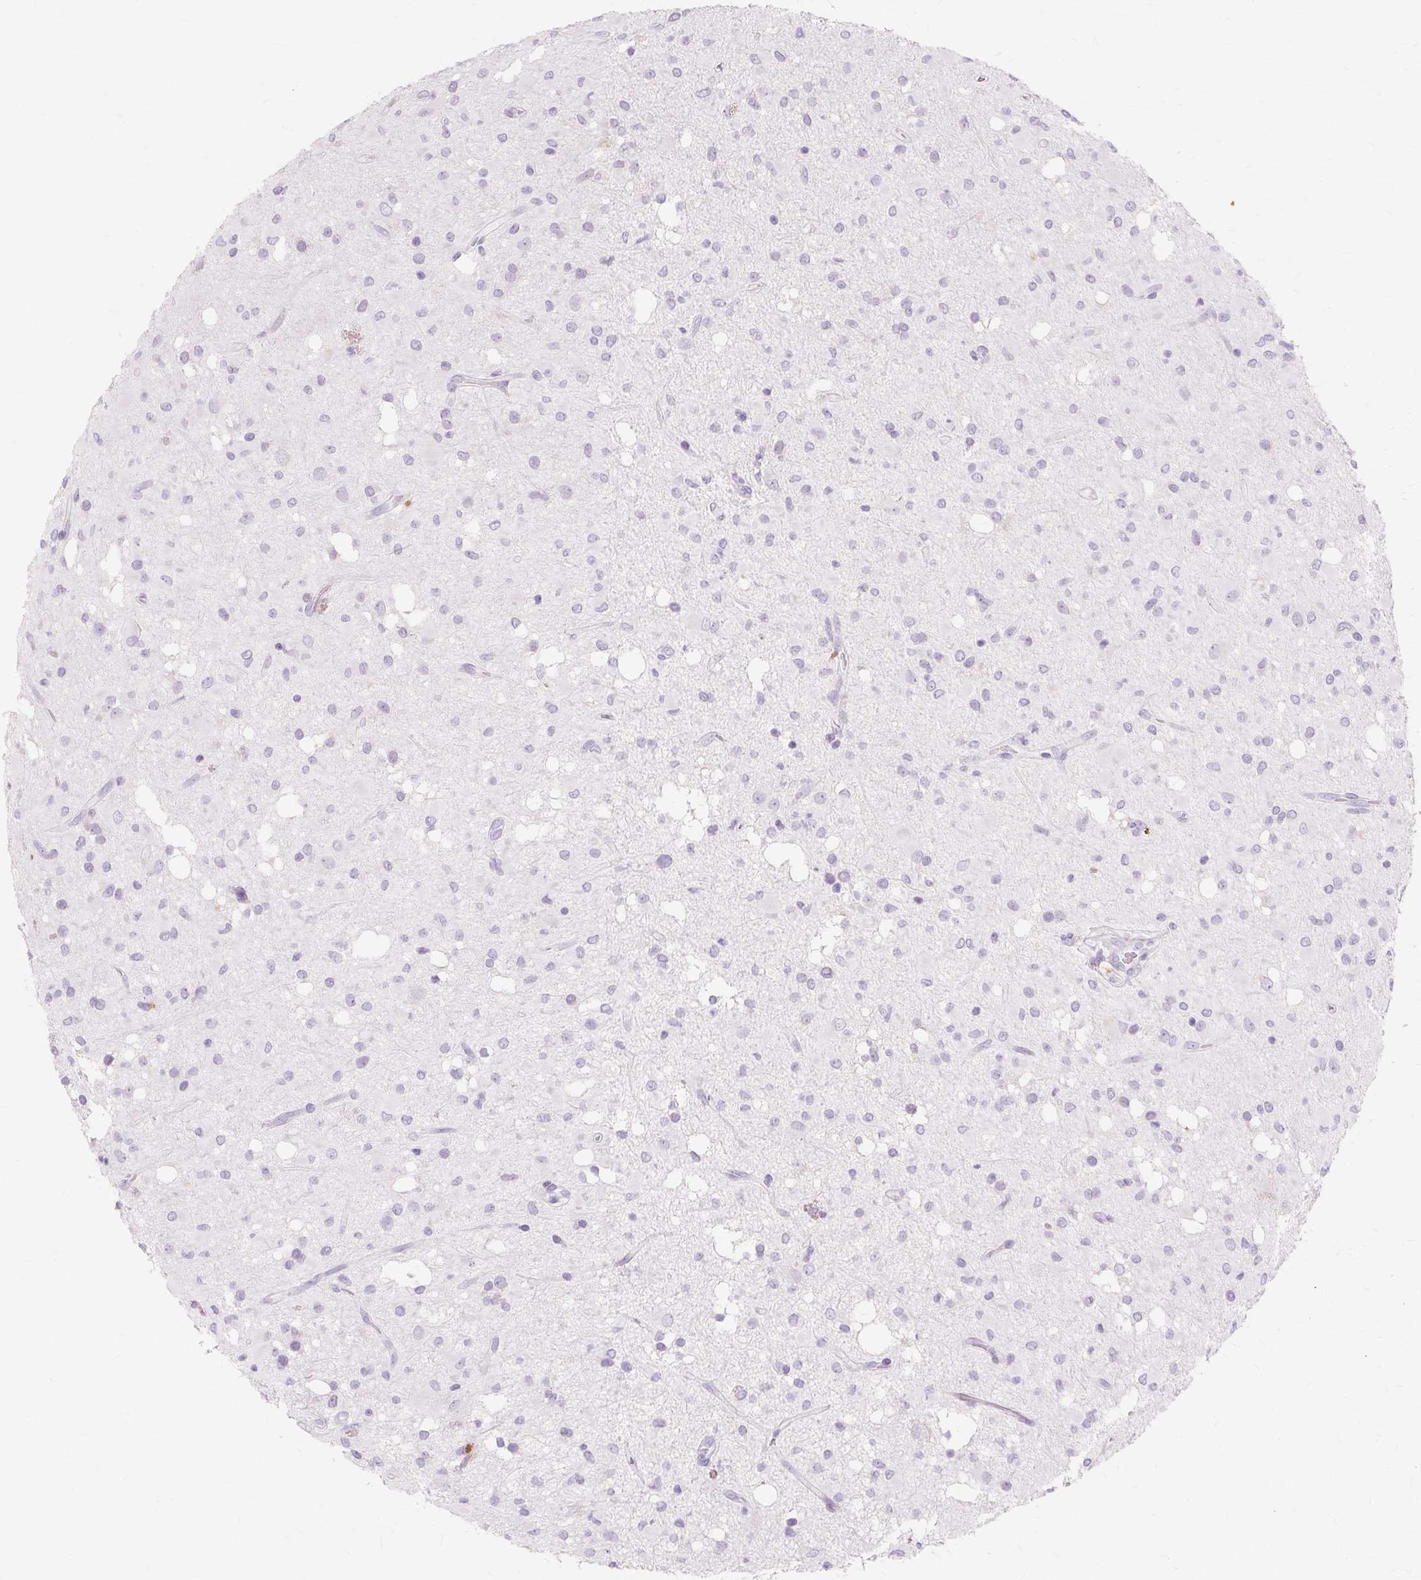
{"staining": {"intensity": "negative", "quantity": "none", "location": "none"}, "tissue": "glioma", "cell_type": "Tumor cells", "image_type": "cancer", "snomed": [{"axis": "morphology", "description": "Glioma, malignant, Low grade"}, {"axis": "topography", "description": "Brain"}], "caption": "Malignant glioma (low-grade) was stained to show a protein in brown. There is no significant positivity in tumor cells.", "gene": "IRX2", "patient": {"sex": "female", "age": 33}}